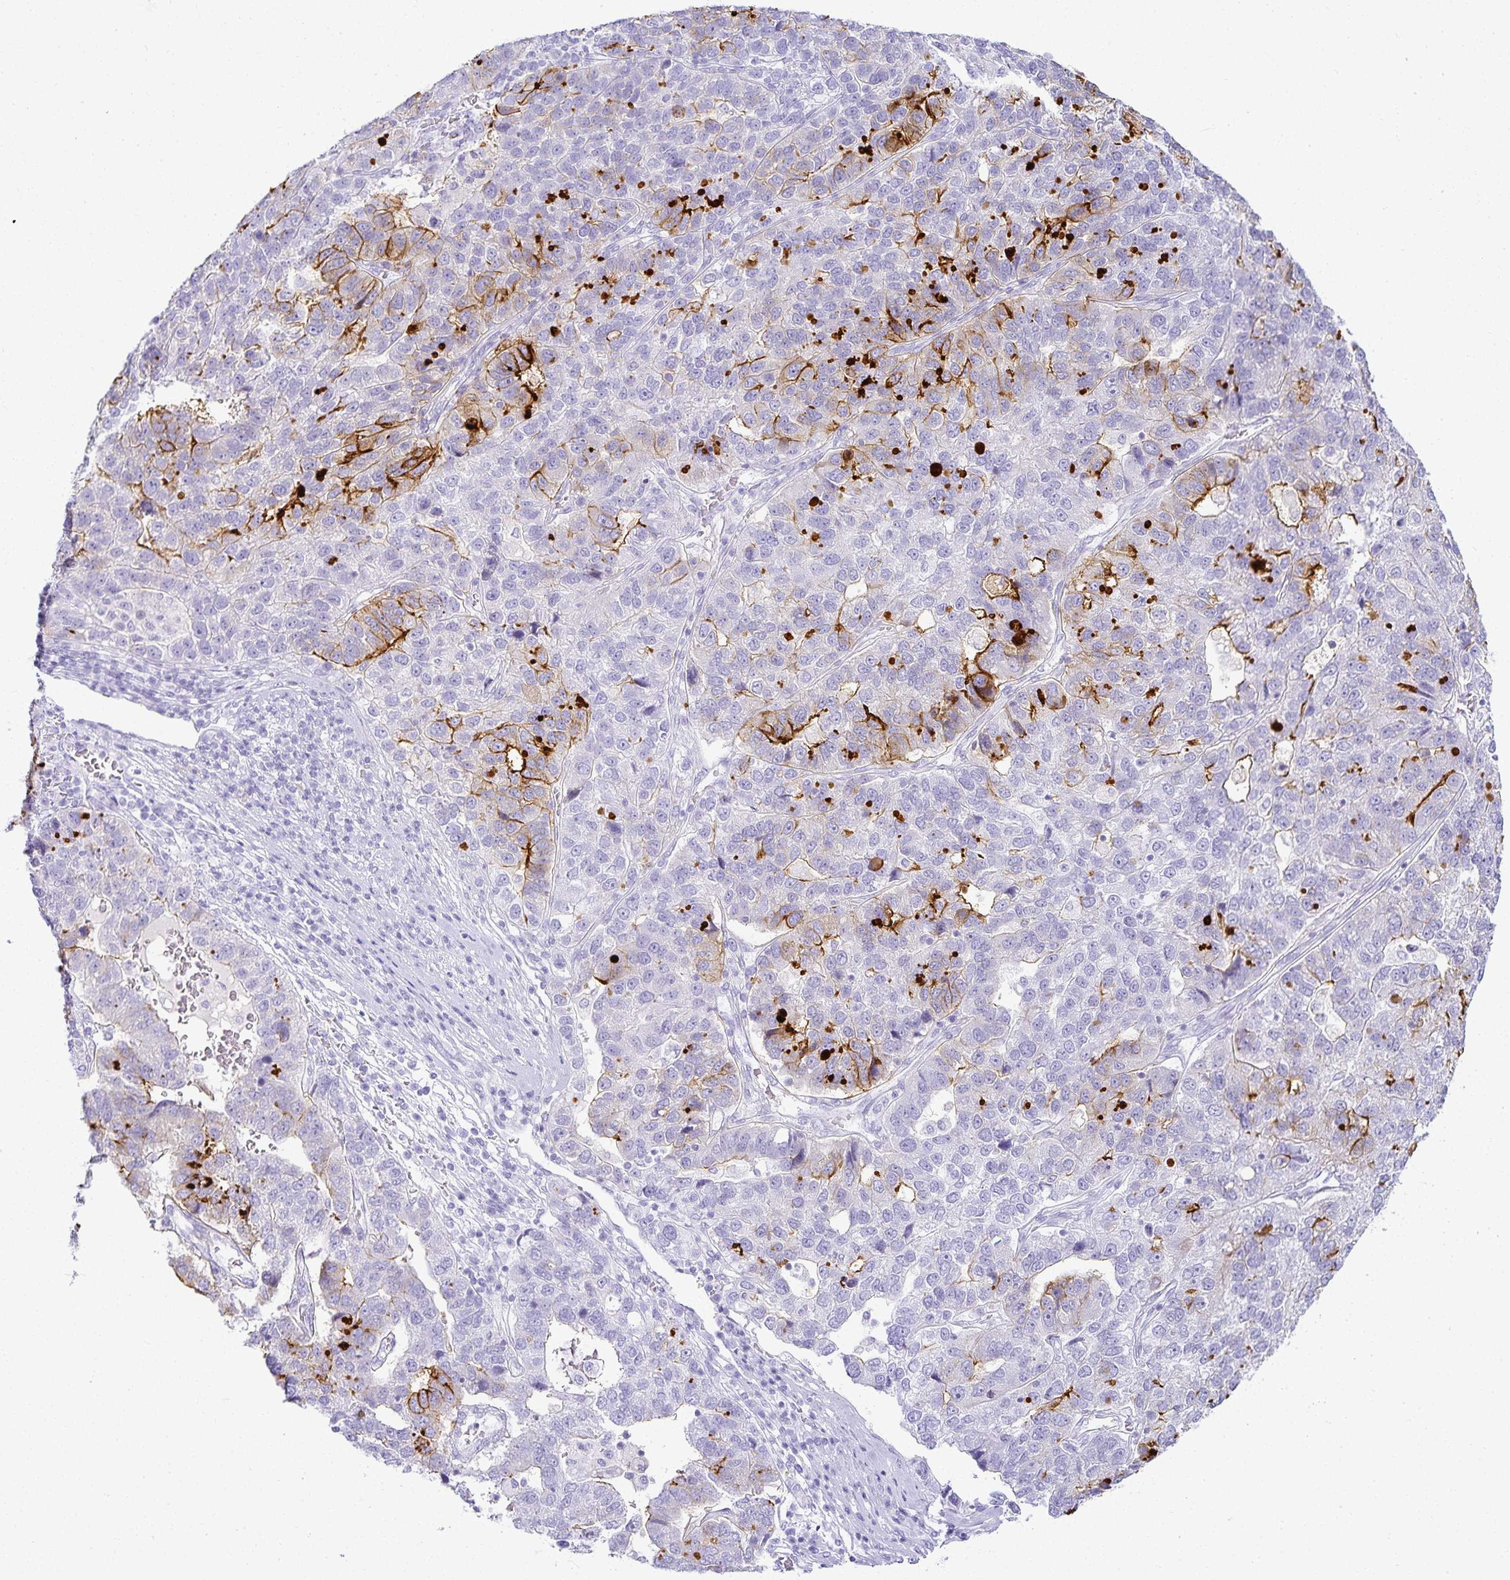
{"staining": {"intensity": "strong", "quantity": "25%-75%", "location": "cytoplasmic/membranous"}, "tissue": "pancreatic cancer", "cell_type": "Tumor cells", "image_type": "cancer", "snomed": [{"axis": "morphology", "description": "Adenocarcinoma, NOS"}, {"axis": "topography", "description": "Pancreas"}], "caption": "About 25%-75% of tumor cells in pancreatic cancer (adenocarcinoma) reveal strong cytoplasmic/membranous protein expression as visualized by brown immunohistochemical staining.", "gene": "GP2", "patient": {"sex": "female", "age": 61}}